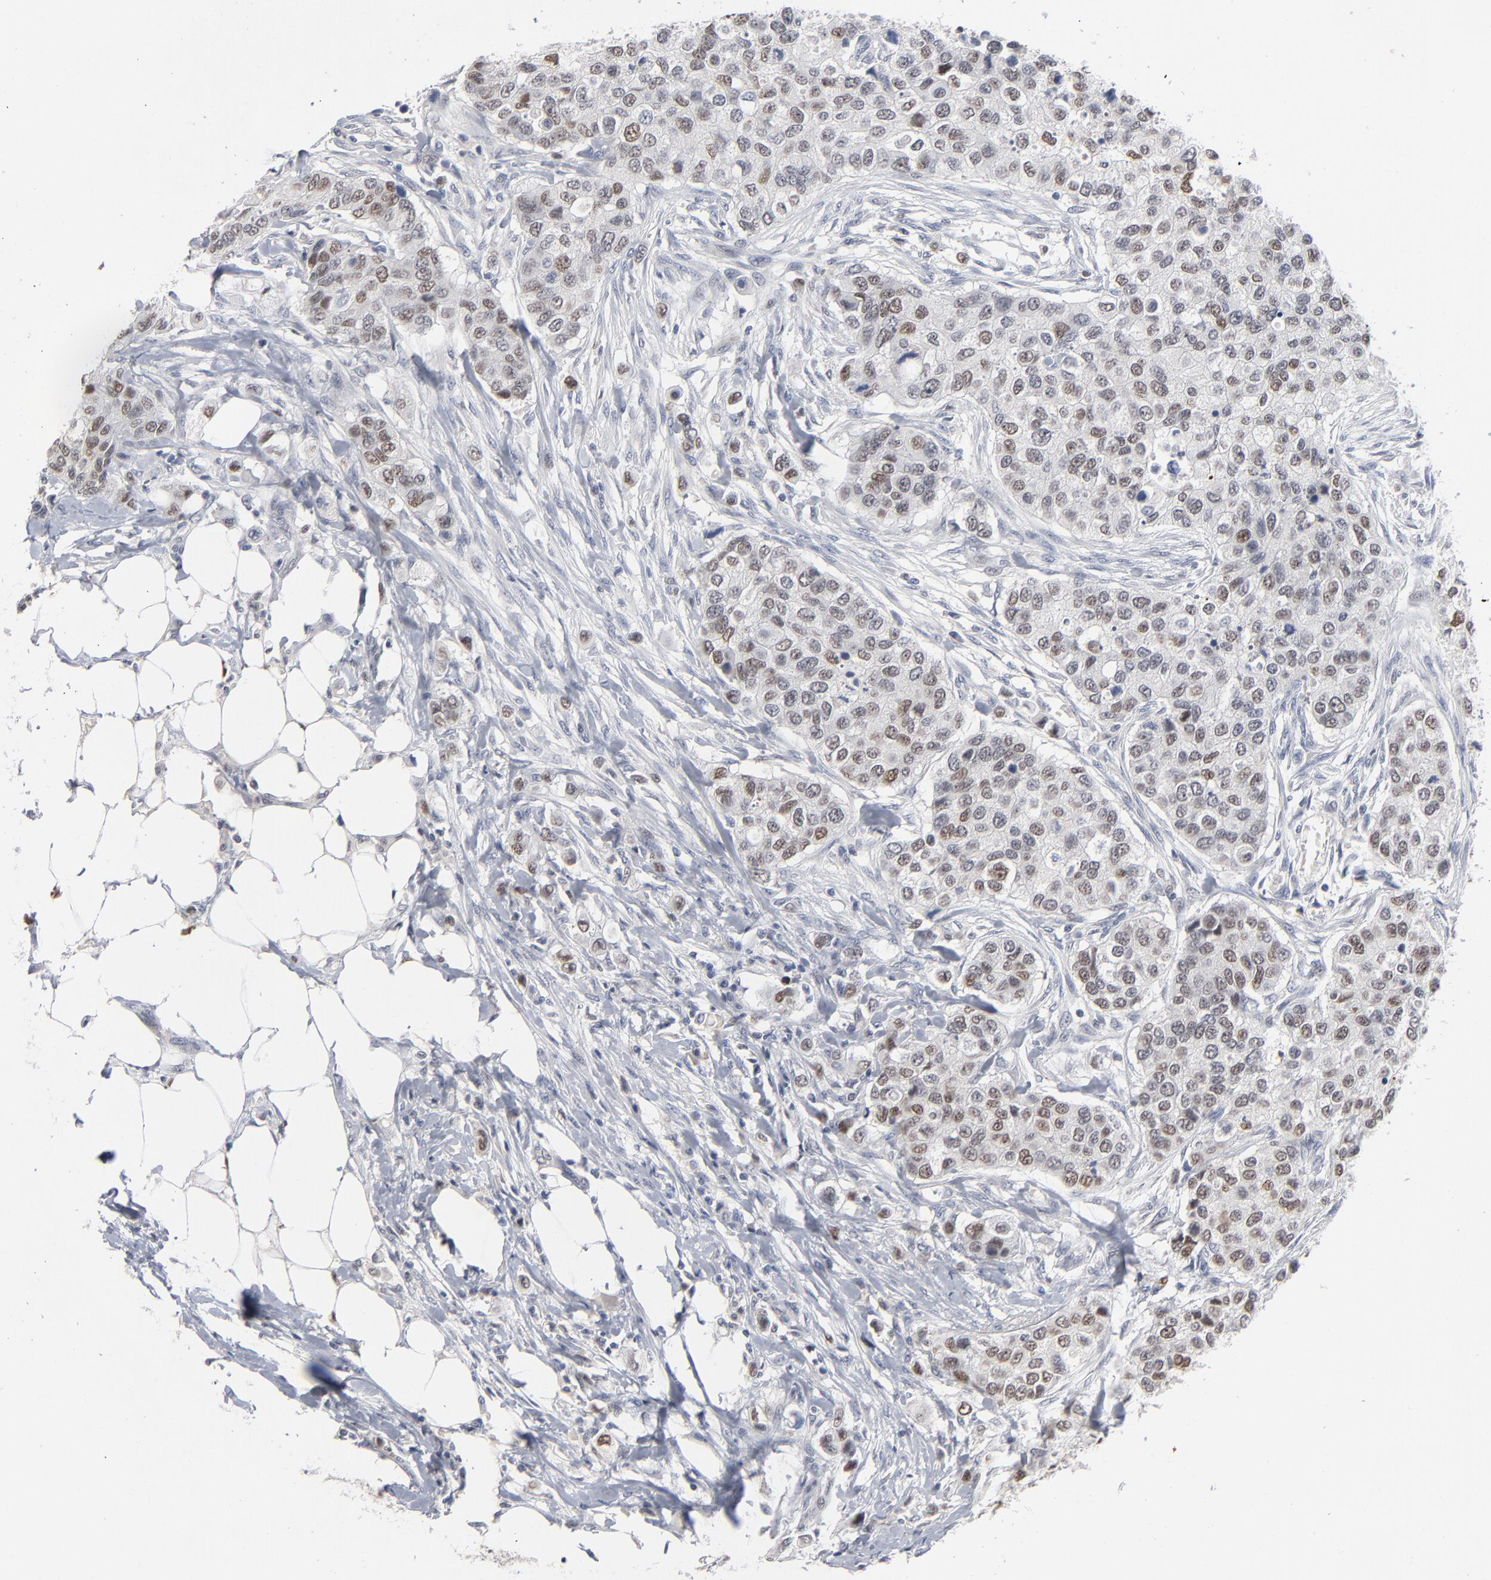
{"staining": {"intensity": "moderate", "quantity": "25%-75%", "location": "nuclear"}, "tissue": "breast cancer", "cell_type": "Tumor cells", "image_type": "cancer", "snomed": [{"axis": "morphology", "description": "Normal tissue, NOS"}, {"axis": "morphology", "description": "Duct carcinoma"}, {"axis": "topography", "description": "Breast"}], "caption": "Intraductal carcinoma (breast) stained with DAB (3,3'-diaminobenzidine) IHC demonstrates medium levels of moderate nuclear staining in approximately 25%-75% of tumor cells.", "gene": "FOXN2", "patient": {"sex": "female", "age": 49}}